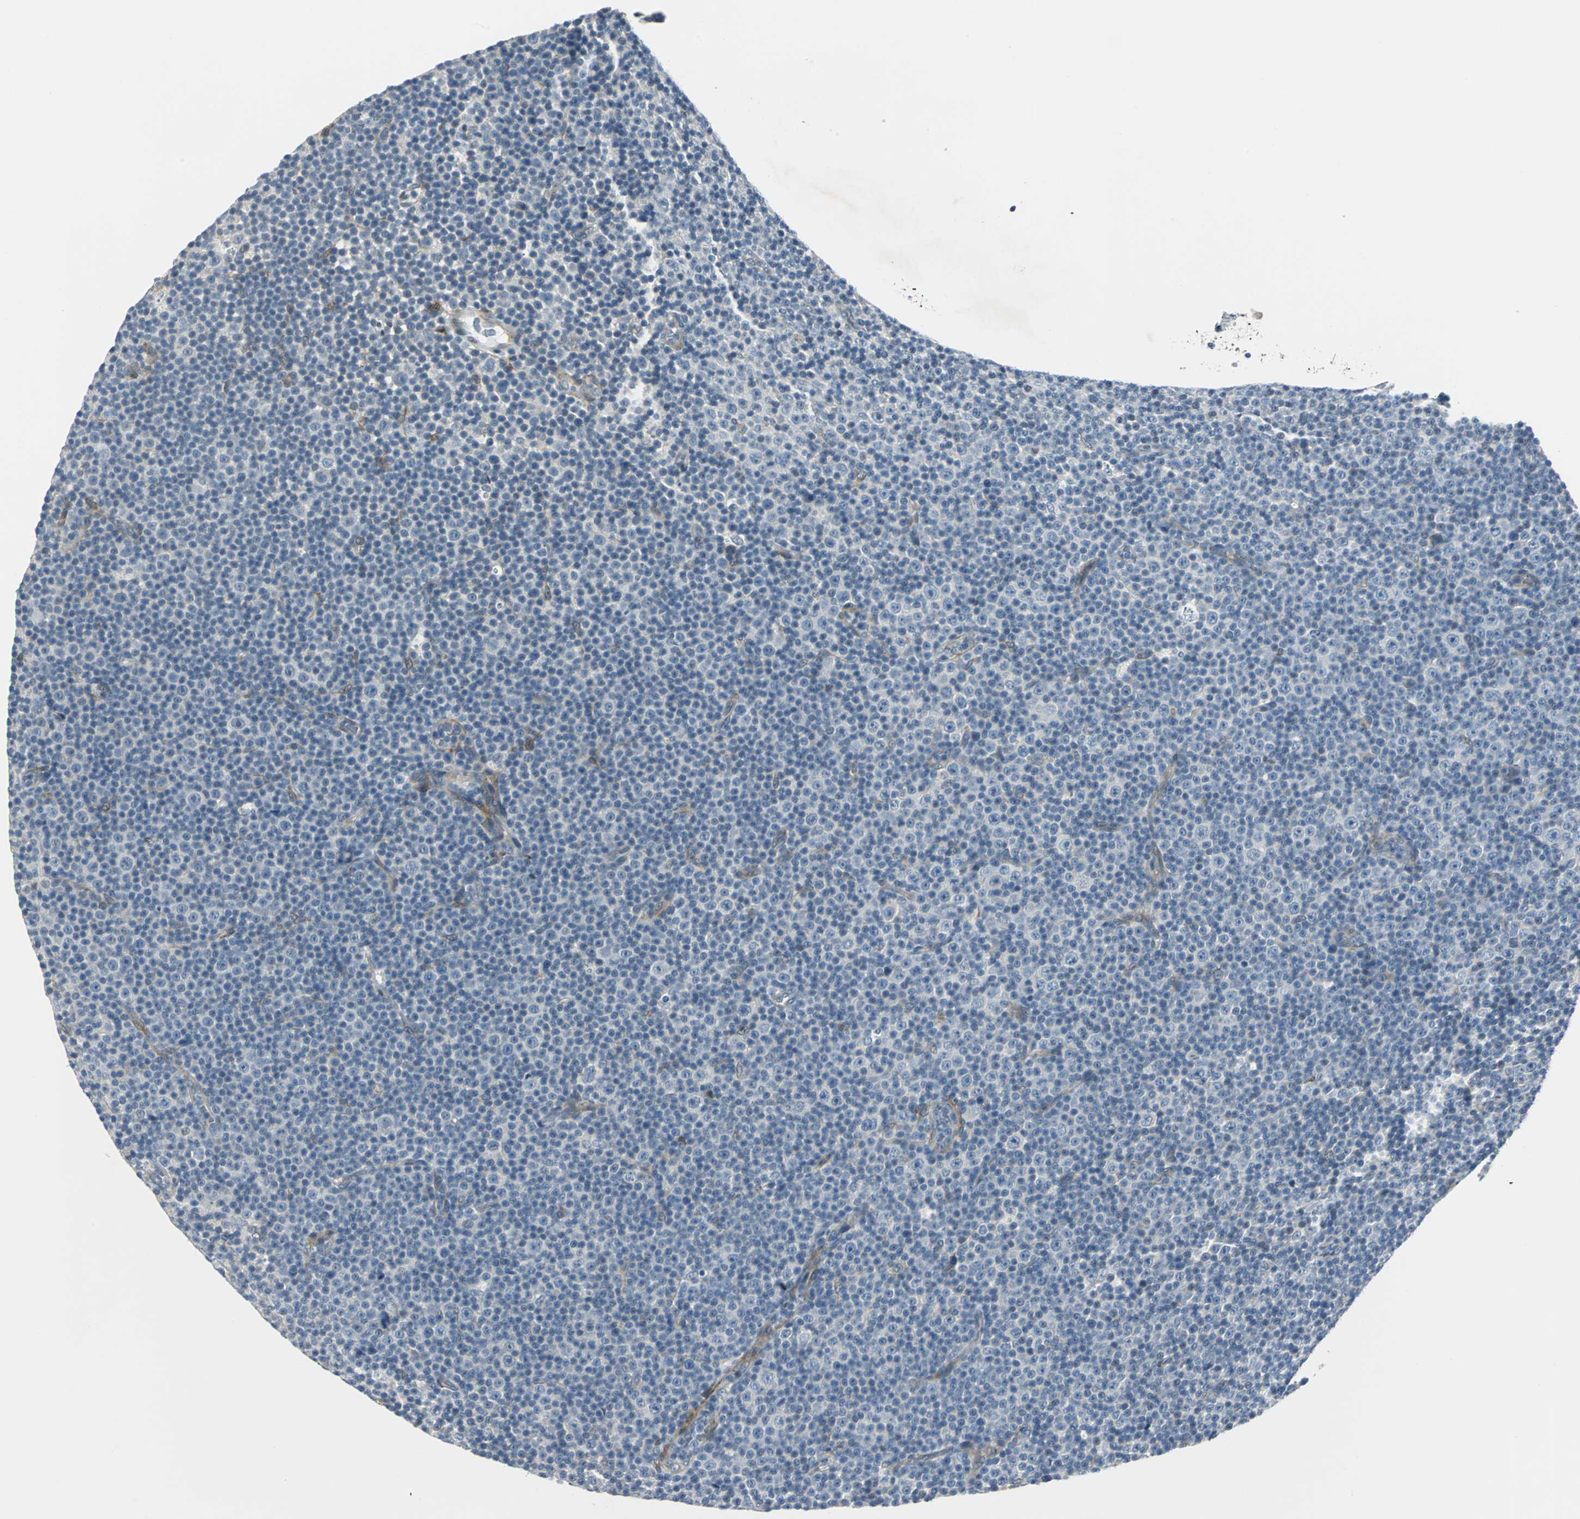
{"staining": {"intensity": "negative", "quantity": "none", "location": "none"}, "tissue": "lymphoma", "cell_type": "Tumor cells", "image_type": "cancer", "snomed": [{"axis": "morphology", "description": "Malignant lymphoma, non-Hodgkin's type, Low grade"}, {"axis": "topography", "description": "Lymph node"}], "caption": "This is a micrograph of immunohistochemistry staining of lymphoma, which shows no expression in tumor cells. (Stains: DAB (3,3'-diaminobenzidine) immunohistochemistry with hematoxylin counter stain, Microscopy: brightfield microscopy at high magnification).", "gene": "FHL2", "patient": {"sex": "female", "age": 67}}